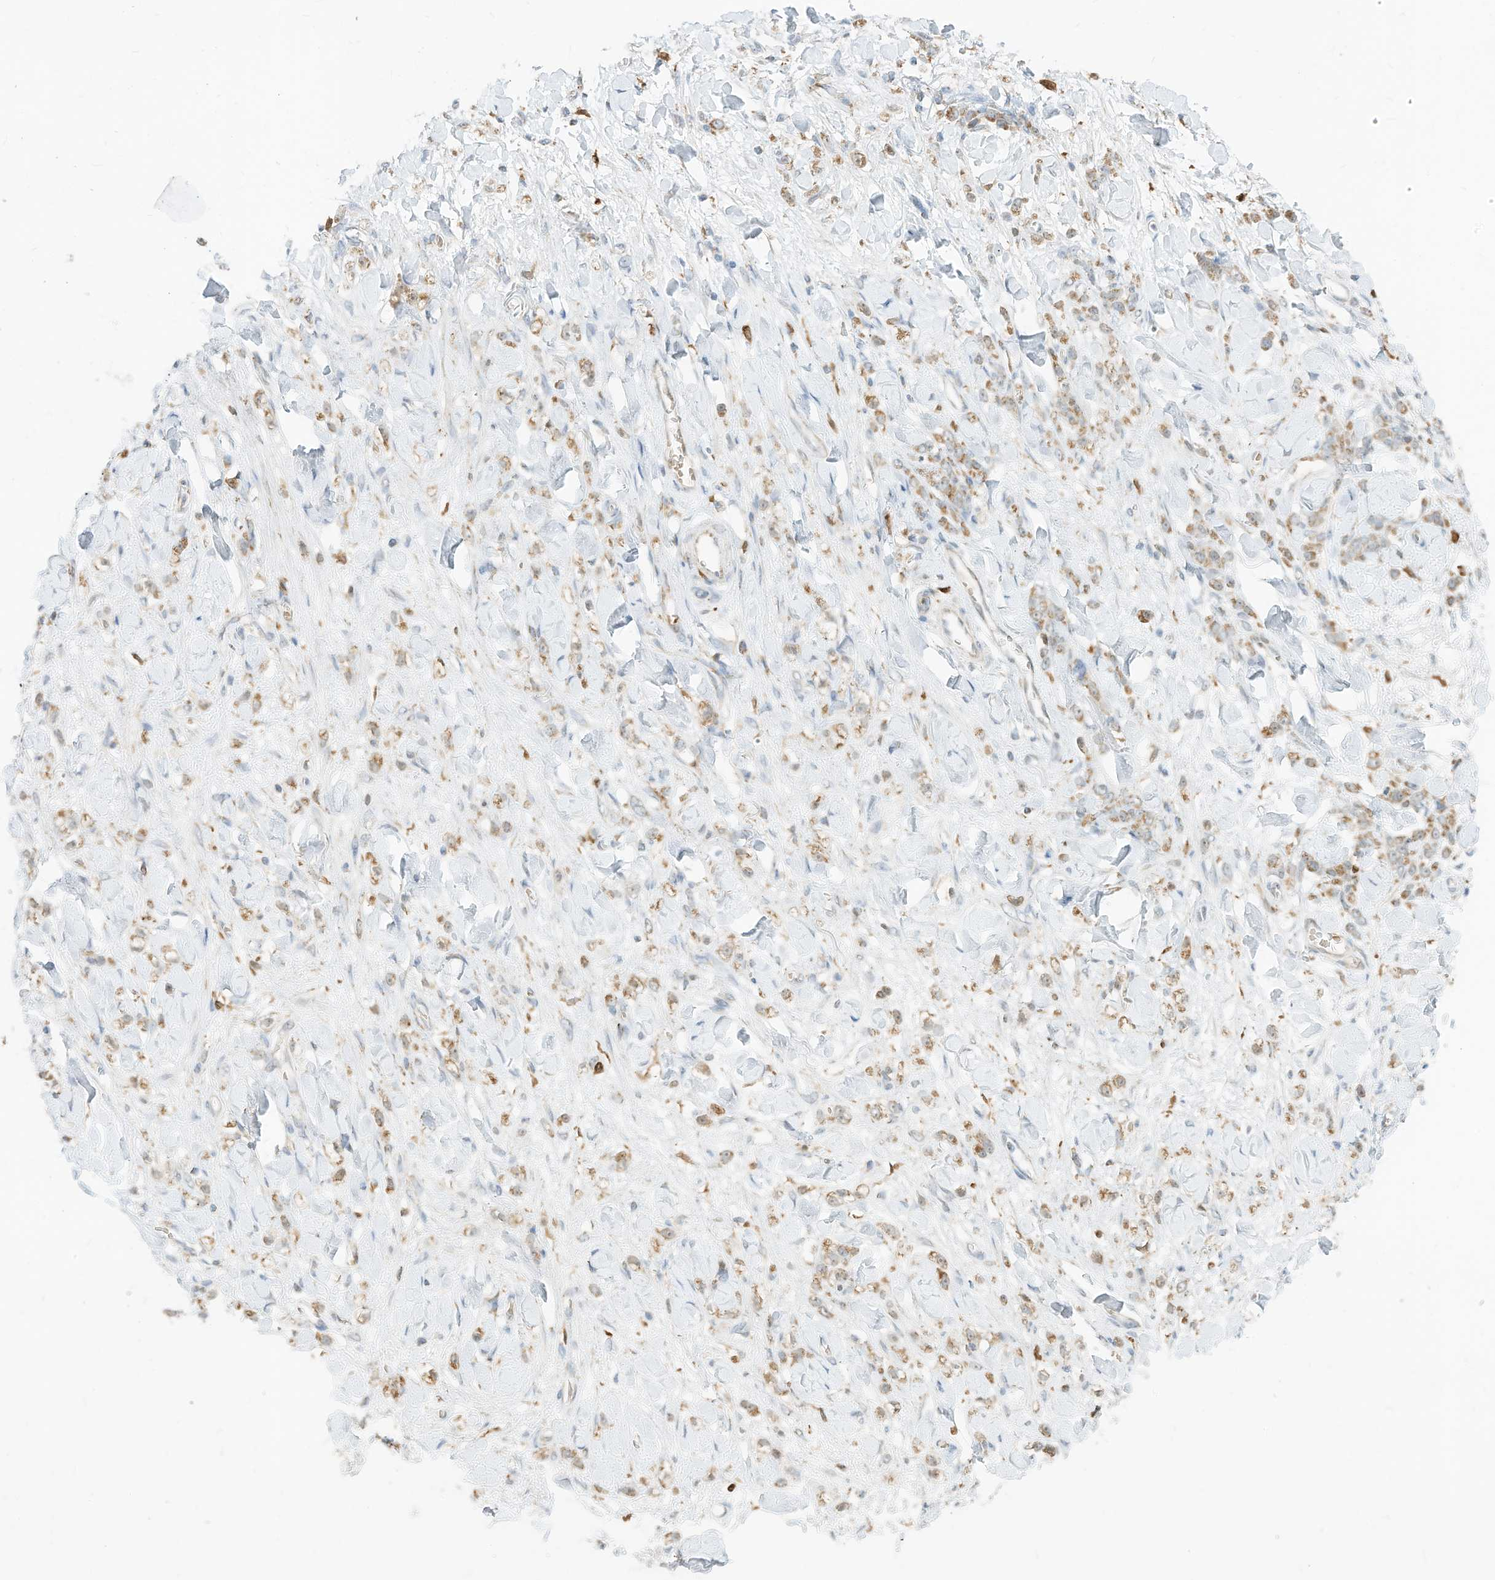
{"staining": {"intensity": "moderate", "quantity": ">75%", "location": "cytoplasmic/membranous"}, "tissue": "stomach cancer", "cell_type": "Tumor cells", "image_type": "cancer", "snomed": [{"axis": "morphology", "description": "Normal tissue, NOS"}, {"axis": "morphology", "description": "Adenocarcinoma, NOS"}, {"axis": "topography", "description": "Stomach"}], "caption": "Stomach cancer (adenocarcinoma) stained with IHC exhibits moderate cytoplasmic/membranous positivity in approximately >75% of tumor cells.", "gene": "MTUS2", "patient": {"sex": "male", "age": 82}}